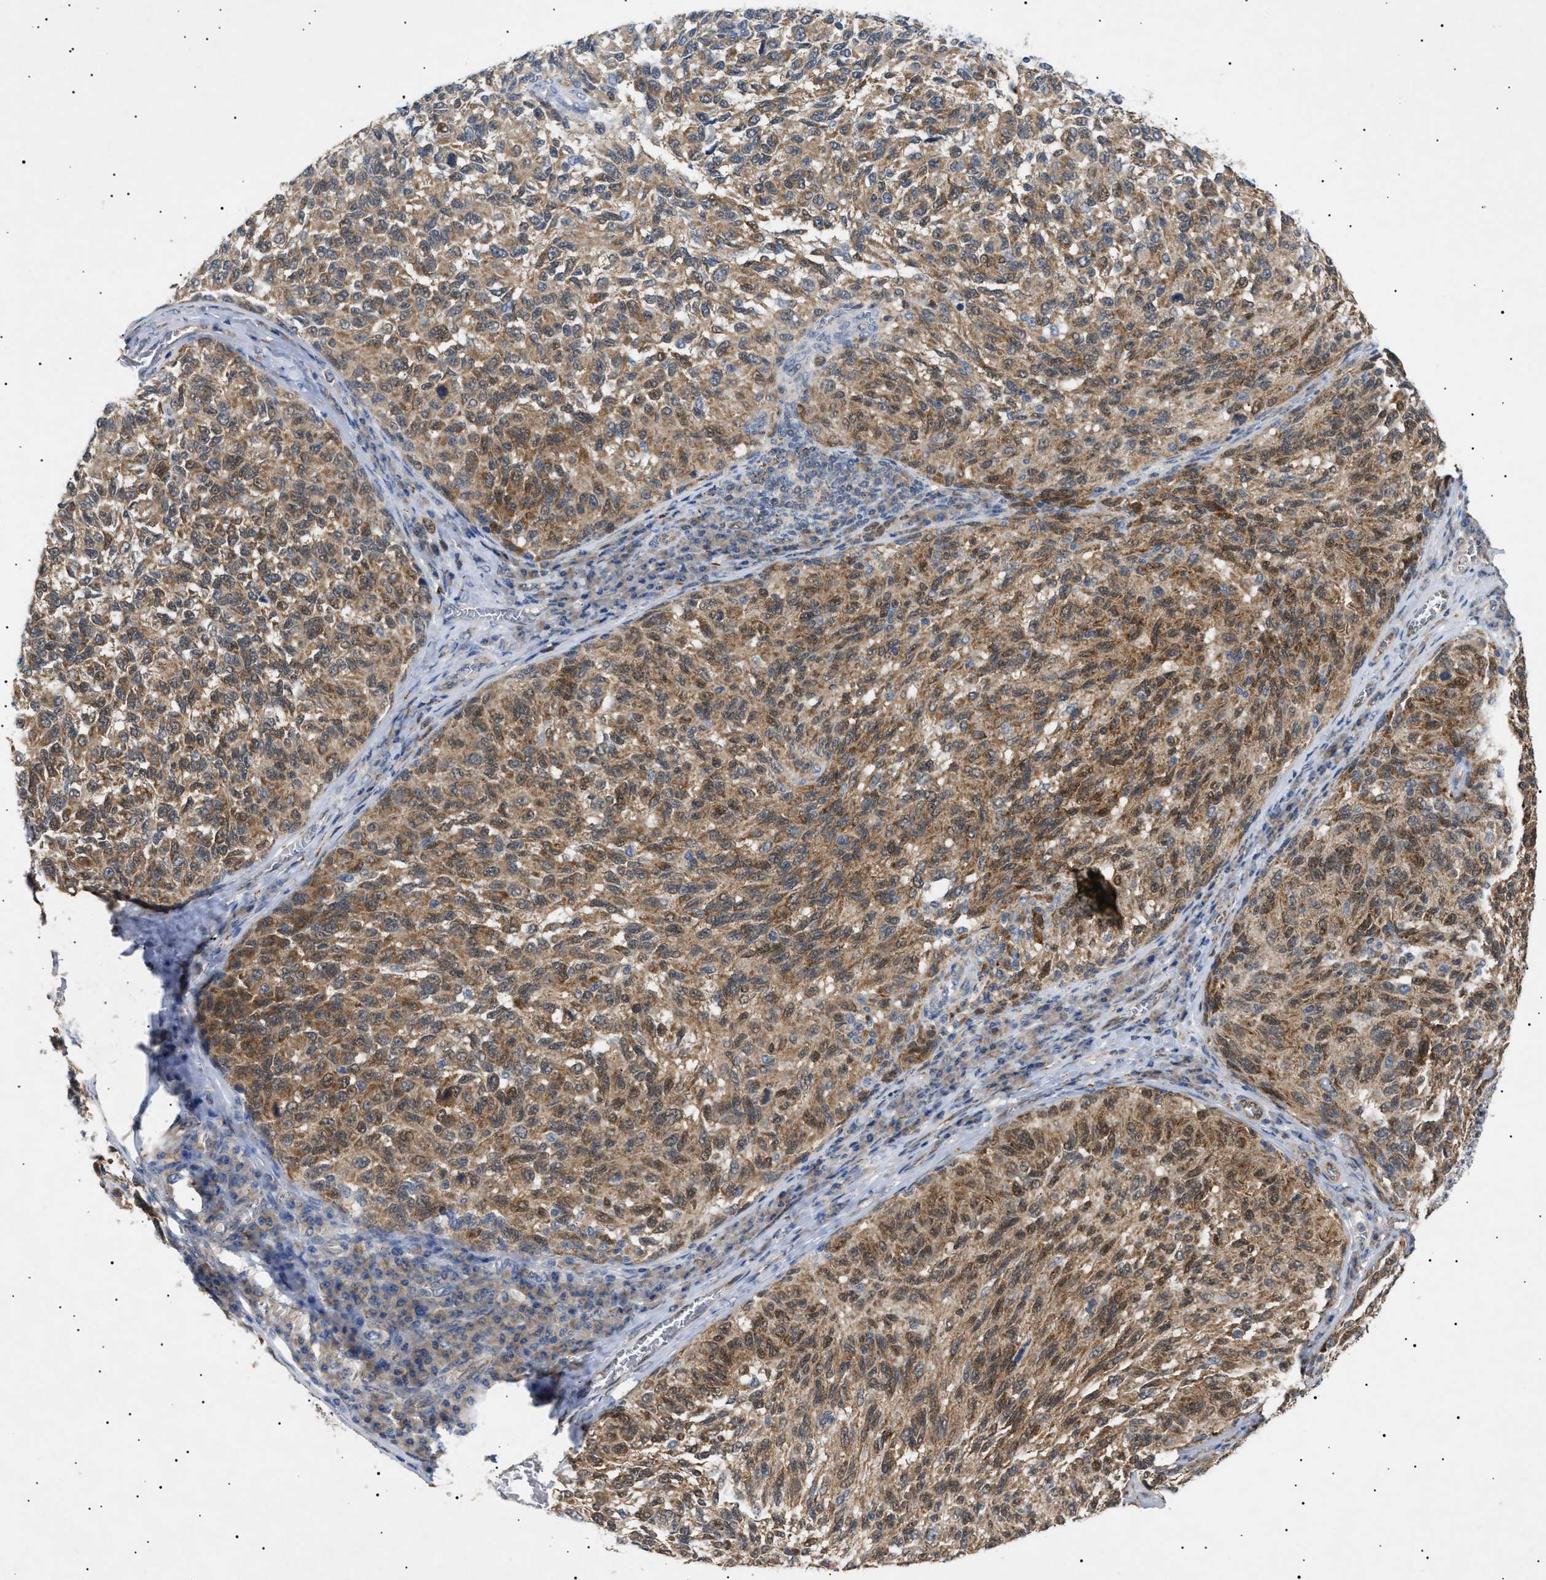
{"staining": {"intensity": "moderate", "quantity": ">75%", "location": "cytoplasmic/membranous"}, "tissue": "melanoma", "cell_type": "Tumor cells", "image_type": "cancer", "snomed": [{"axis": "morphology", "description": "Malignant melanoma, NOS"}, {"axis": "topography", "description": "Skin"}], "caption": "This image shows malignant melanoma stained with IHC to label a protein in brown. The cytoplasmic/membranous of tumor cells show moderate positivity for the protein. Nuclei are counter-stained blue.", "gene": "SIRT5", "patient": {"sex": "female", "age": 73}}